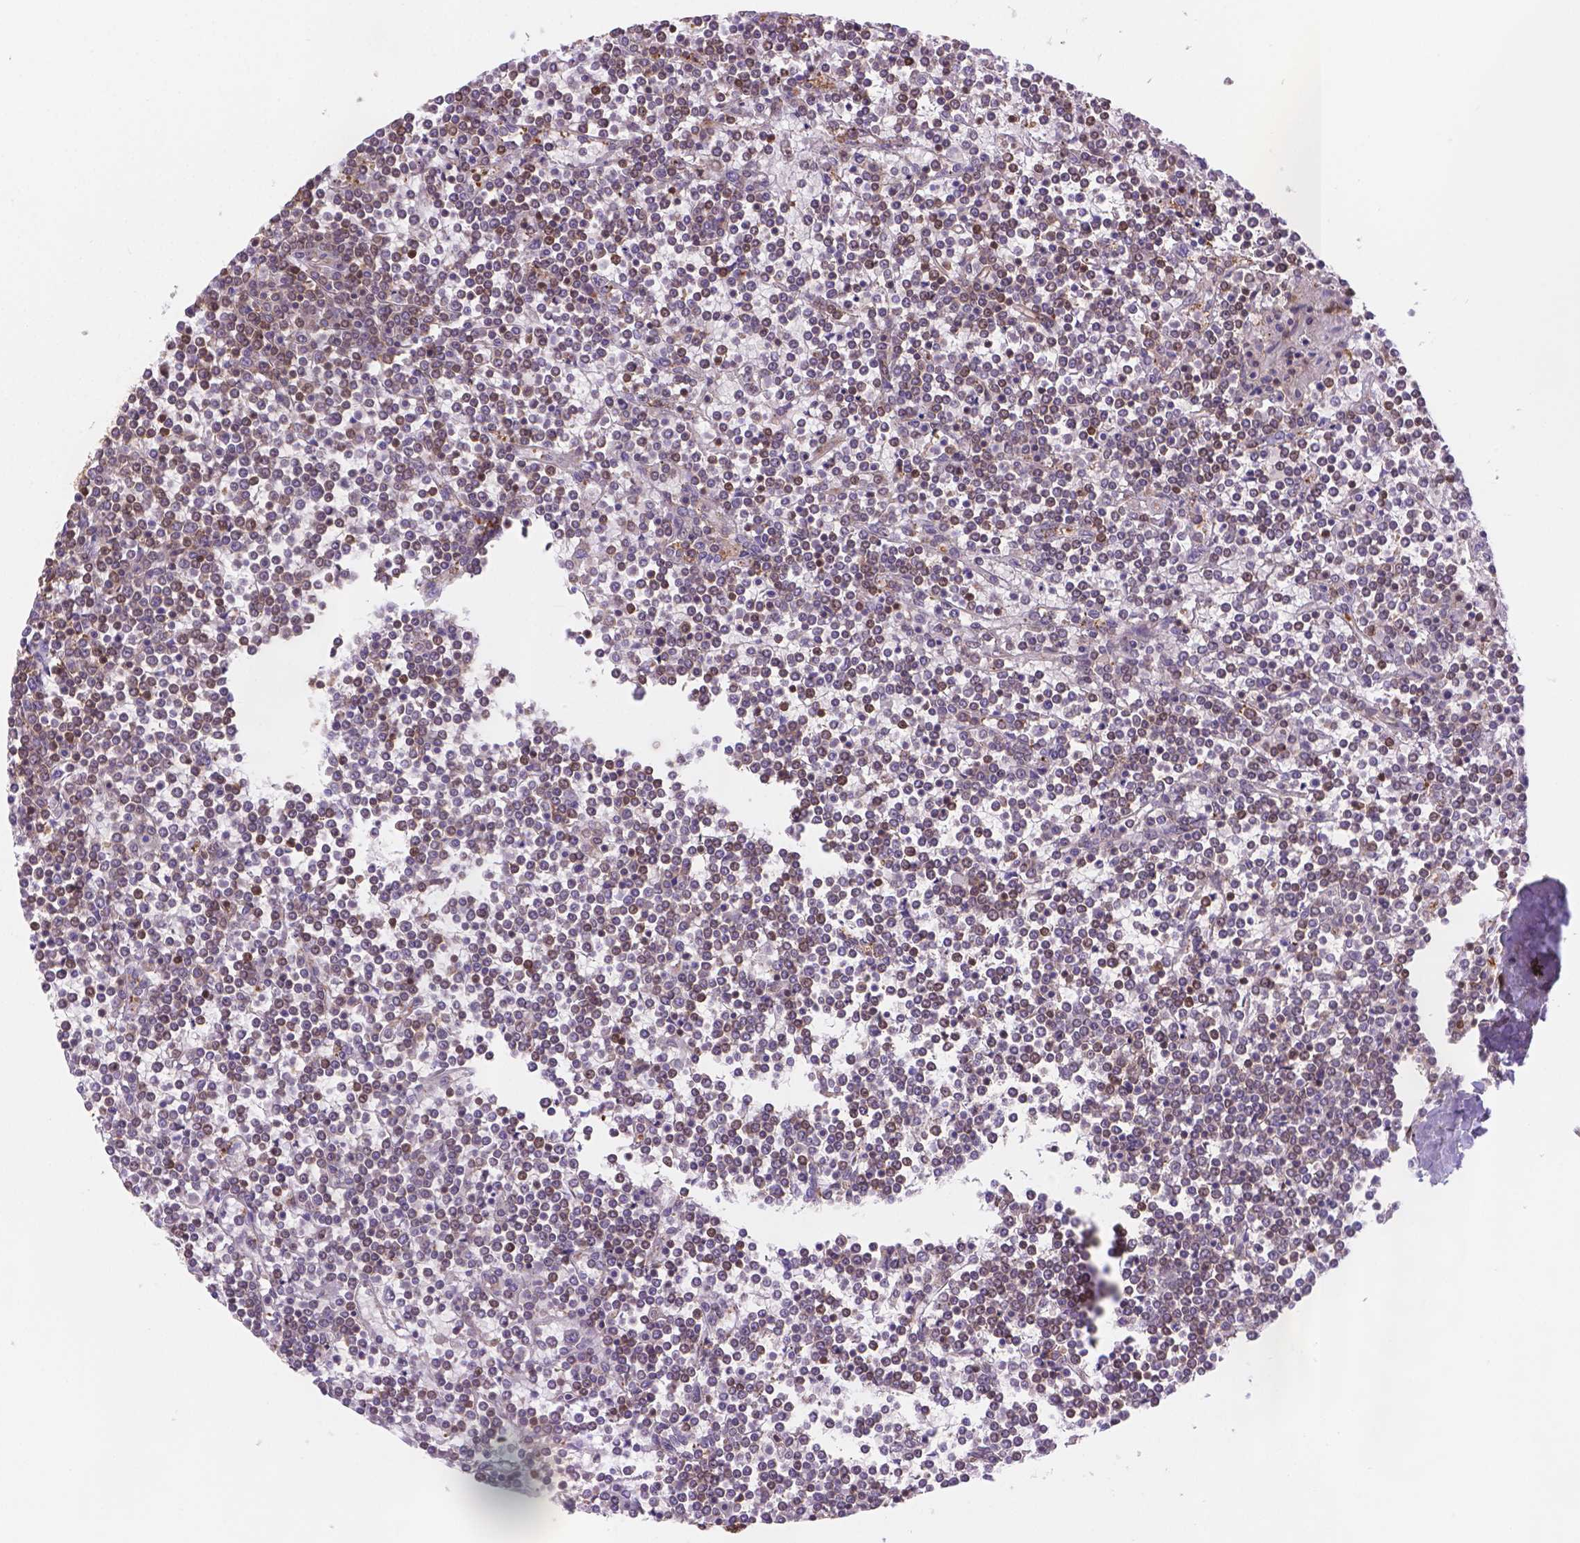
{"staining": {"intensity": "weak", "quantity": "25%-75%", "location": "cytoplasmic/membranous"}, "tissue": "lymphoma", "cell_type": "Tumor cells", "image_type": "cancer", "snomed": [{"axis": "morphology", "description": "Malignant lymphoma, non-Hodgkin's type, Low grade"}, {"axis": "topography", "description": "Spleen"}], "caption": "A high-resolution image shows immunohistochemistry (IHC) staining of lymphoma, which exhibits weak cytoplasmic/membranous expression in approximately 25%-75% of tumor cells.", "gene": "DMWD", "patient": {"sex": "female", "age": 19}}